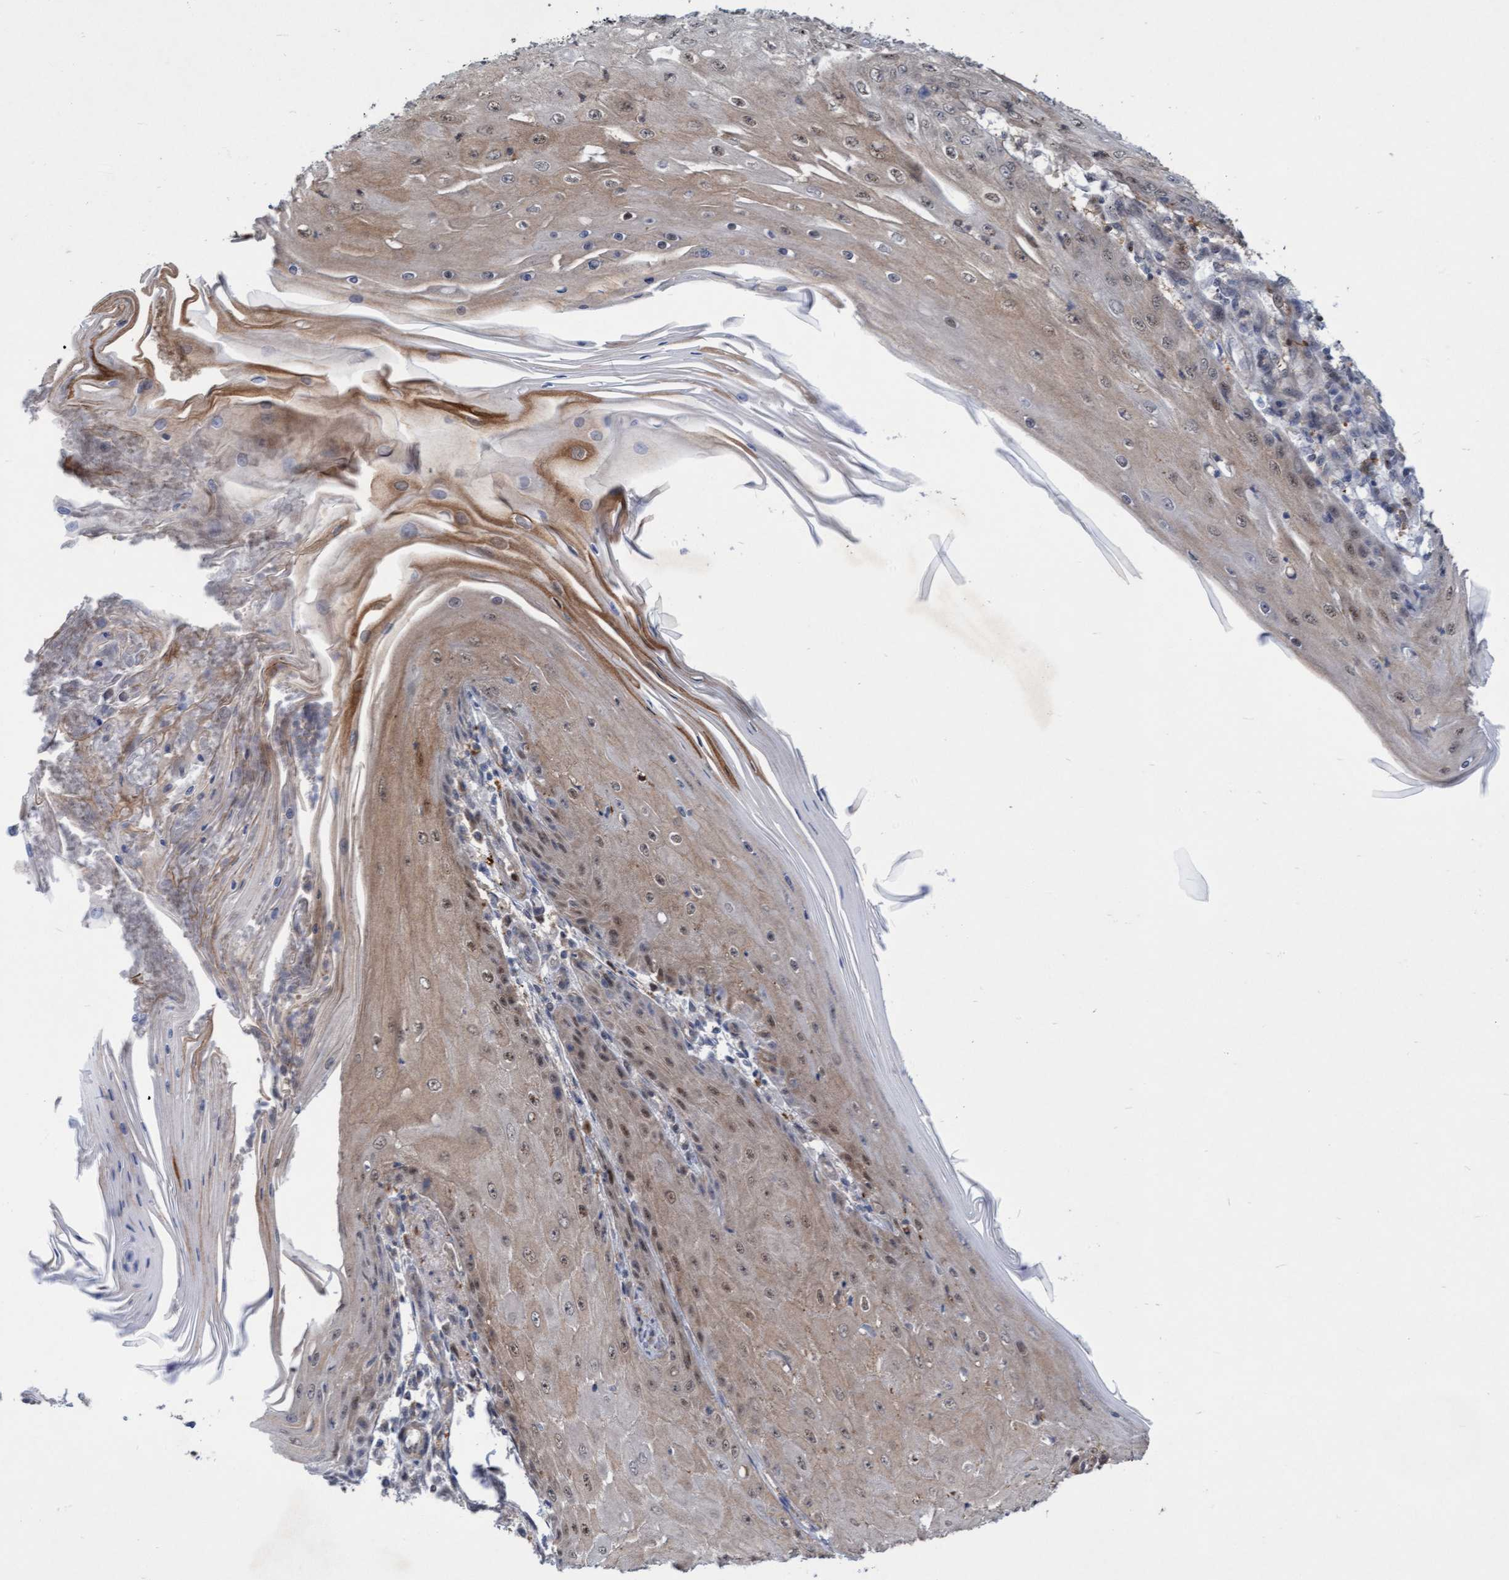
{"staining": {"intensity": "weak", "quantity": ">75%", "location": "cytoplasmic/membranous,nuclear"}, "tissue": "skin cancer", "cell_type": "Tumor cells", "image_type": "cancer", "snomed": [{"axis": "morphology", "description": "Squamous cell carcinoma, NOS"}, {"axis": "topography", "description": "Skin"}], "caption": "Immunohistochemical staining of human squamous cell carcinoma (skin) reveals low levels of weak cytoplasmic/membranous and nuclear positivity in approximately >75% of tumor cells.", "gene": "RAP1GAP2", "patient": {"sex": "female", "age": 73}}